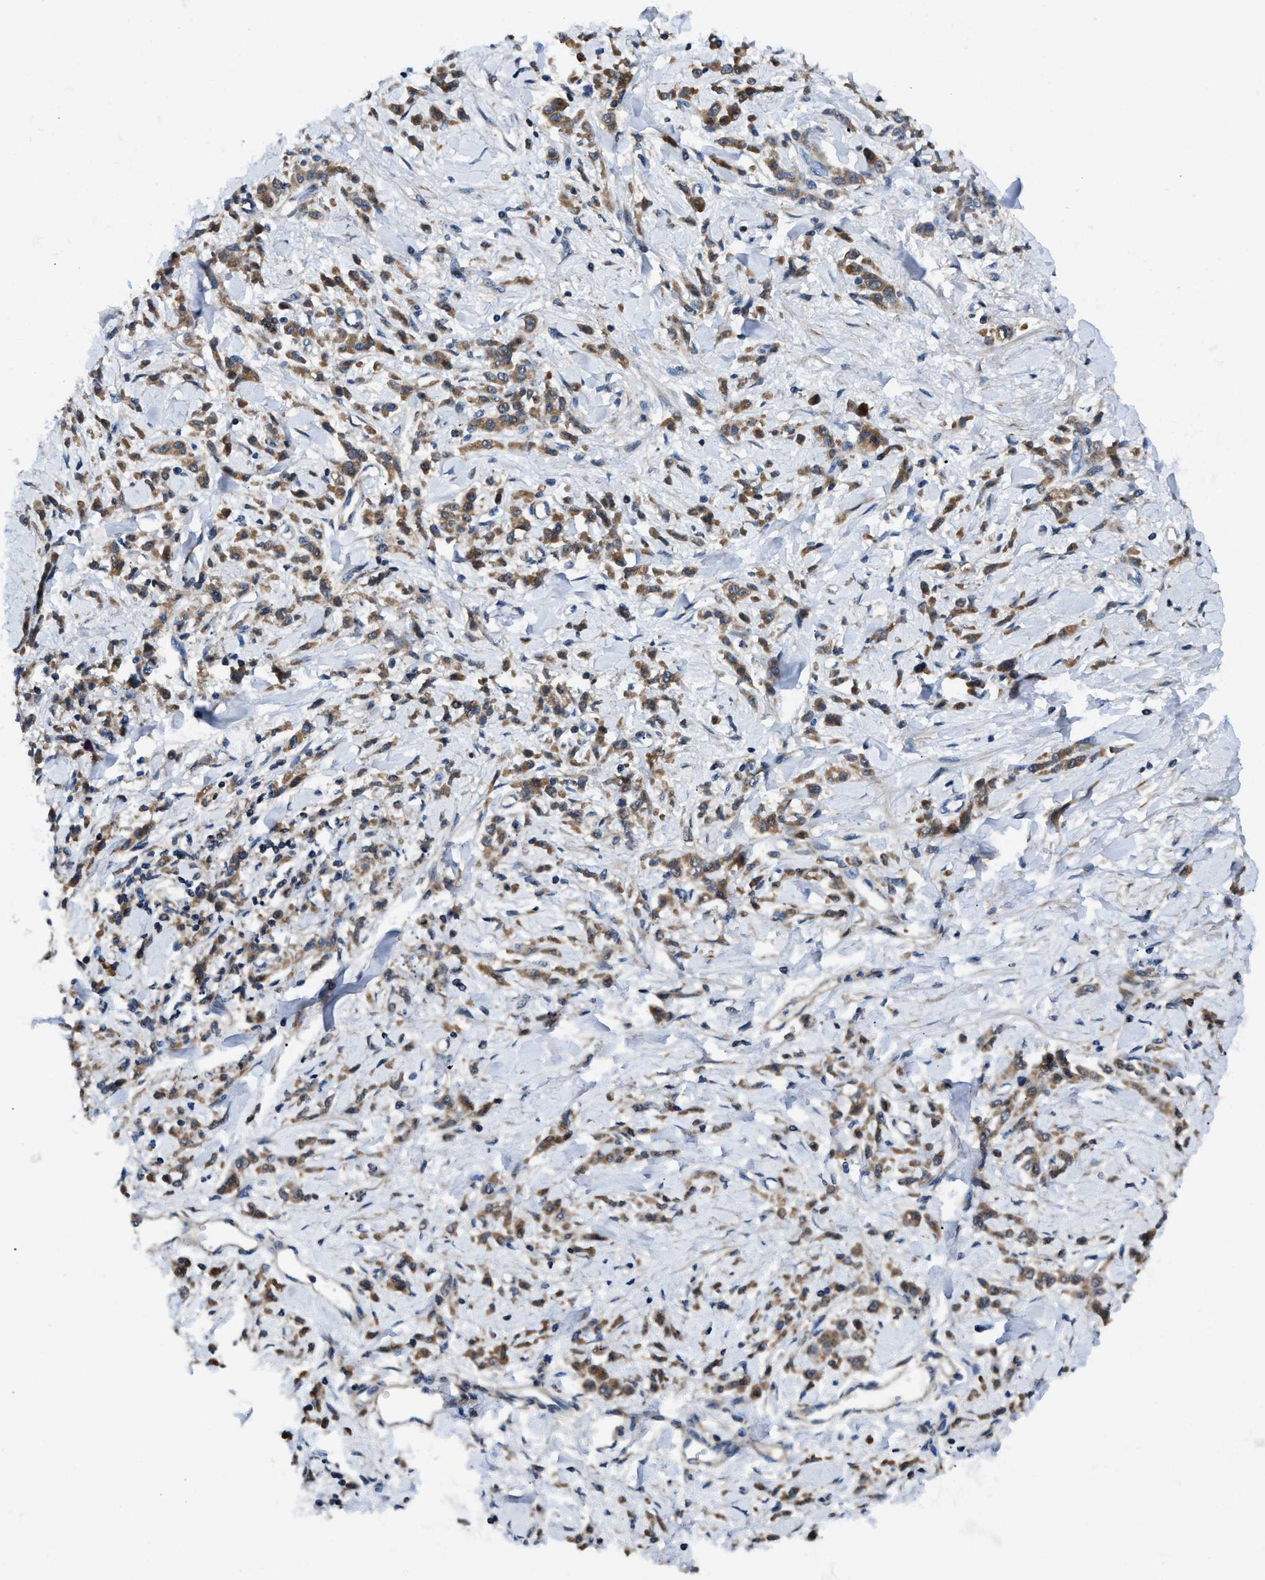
{"staining": {"intensity": "moderate", "quantity": ">75%", "location": "cytoplasmic/membranous"}, "tissue": "stomach cancer", "cell_type": "Tumor cells", "image_type": "cancer", "snomed": [{"axis": "morphology", "description": "Normal tissue, NOS"}, {"axis": "morphology", "description": "Adenocarcinoma, NOS"}, {"axis": "topography", "description": "Stomach"}], "caption": "This is an image of IHC staining of stomach cancer, which shows moderate expression in the cytoplasmic/membranous of tumor cells.", "gene": "CCM2", "patient": {"sex": "male", "age": 82}}